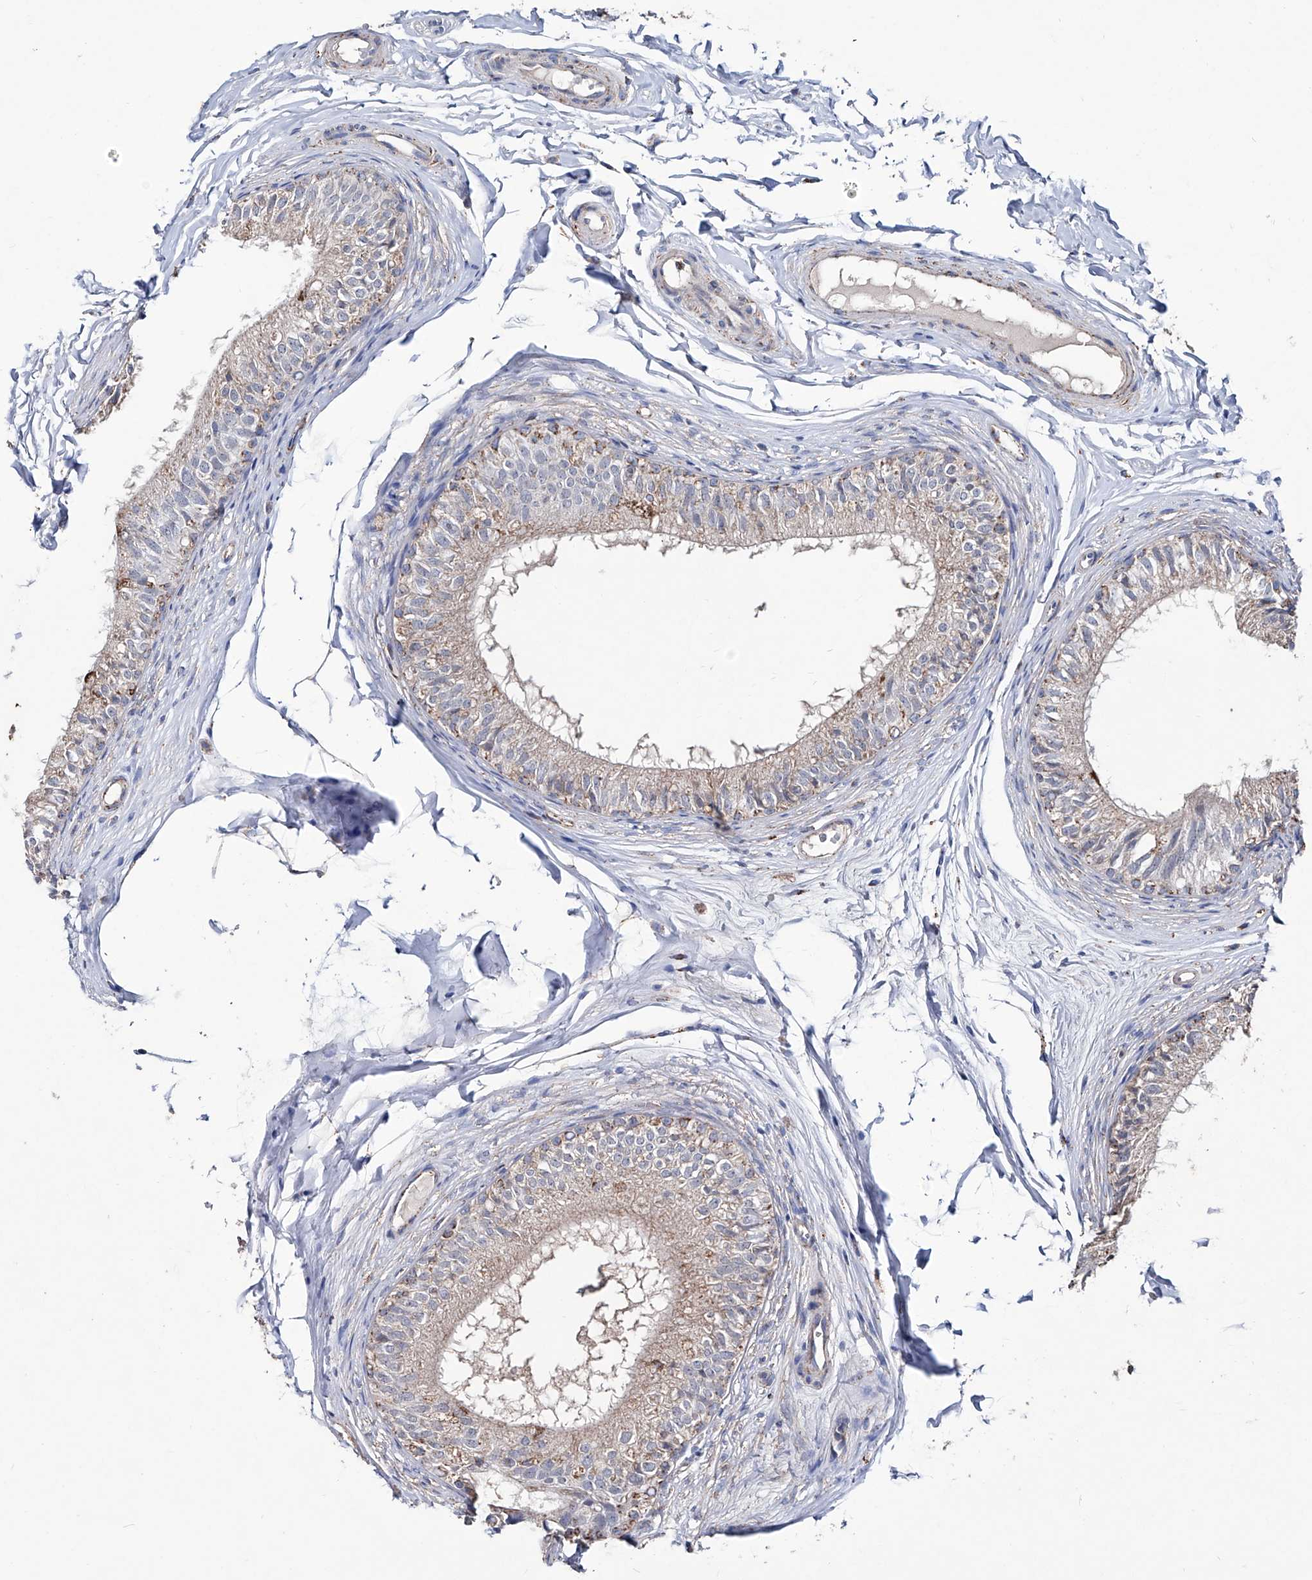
{"staining": {"intensity": "weak", "quantity": "<25%", "location": "cytoplasmic/membranous"}, "tissue": "epididymis", "cell_type": "Glandular cells", "image_type": "normal", "snomed": [{"axis": "morphology", "description": "Normal tissue, NOS"}, {"axis": "morphology", "description": "Seminoma in situ"}, {"axis": "topography", "description": "Testis"}, {"axis": "topography", "description": "Epididymis"}], "caption": "Protein analysis of normal epididymis displays no significant expression in glandular cells.", "gene": "NHS", "patient": {"sex": "male", "age": 28}}